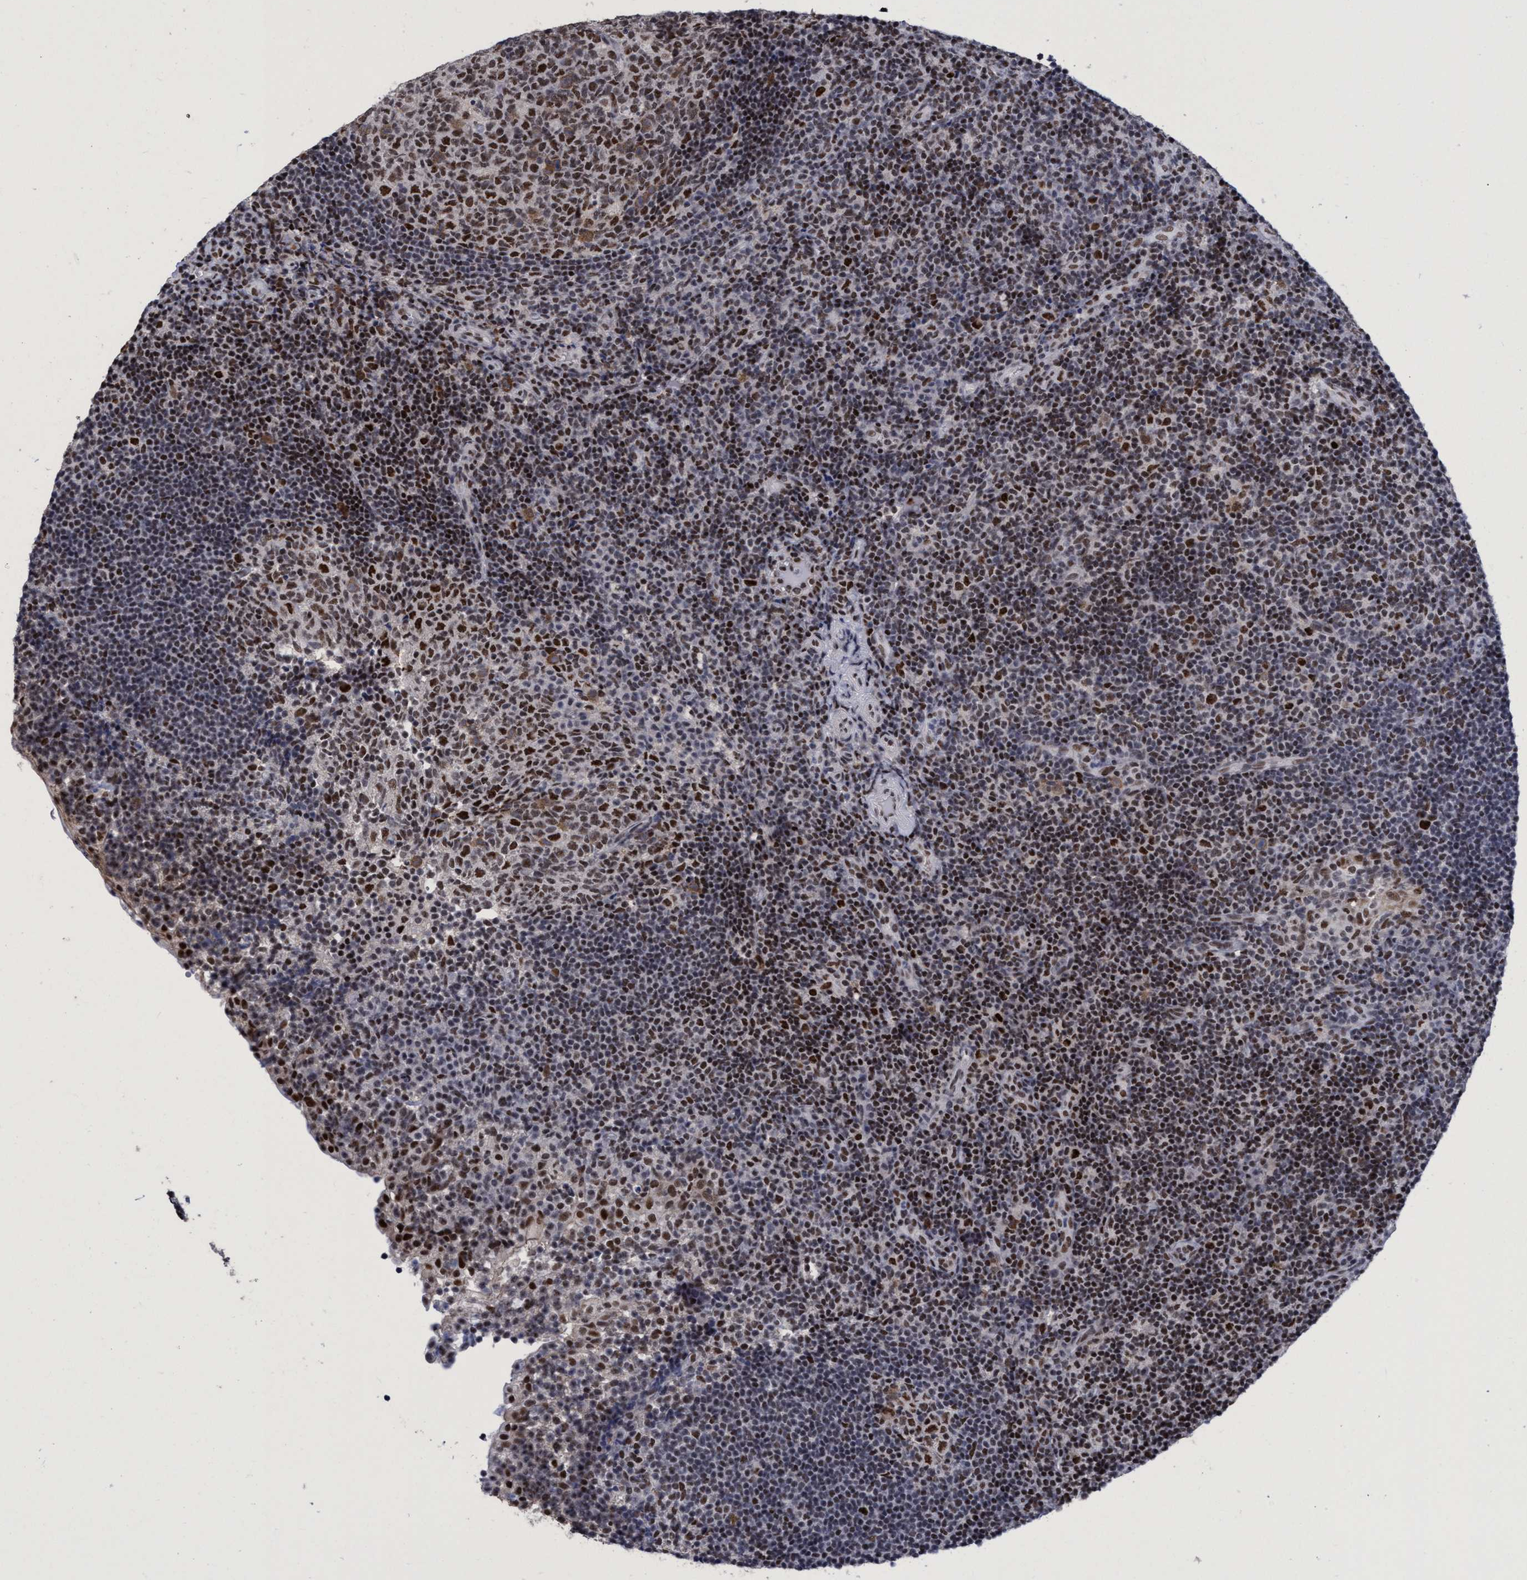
{"staining": {"intensity": "moderate", "quantity": "25%-75%", "location": "nuclear"}, "tissue": "tonsil", "cell_type": "Germinal center cells", "image_type": "normal", "snomed": [{"axis": "morphology", "description": "Normal tissue, NOS"}, {"axis": "topography", "description": "Tonsil"}], "caption": "Human tonsil stained for a protein (brown) displays moderate nuclear positive expression in about 25%-75% of germinal center cells.", "gene": "C9orf78", "patient": {"sex": "female", "age": 40}}